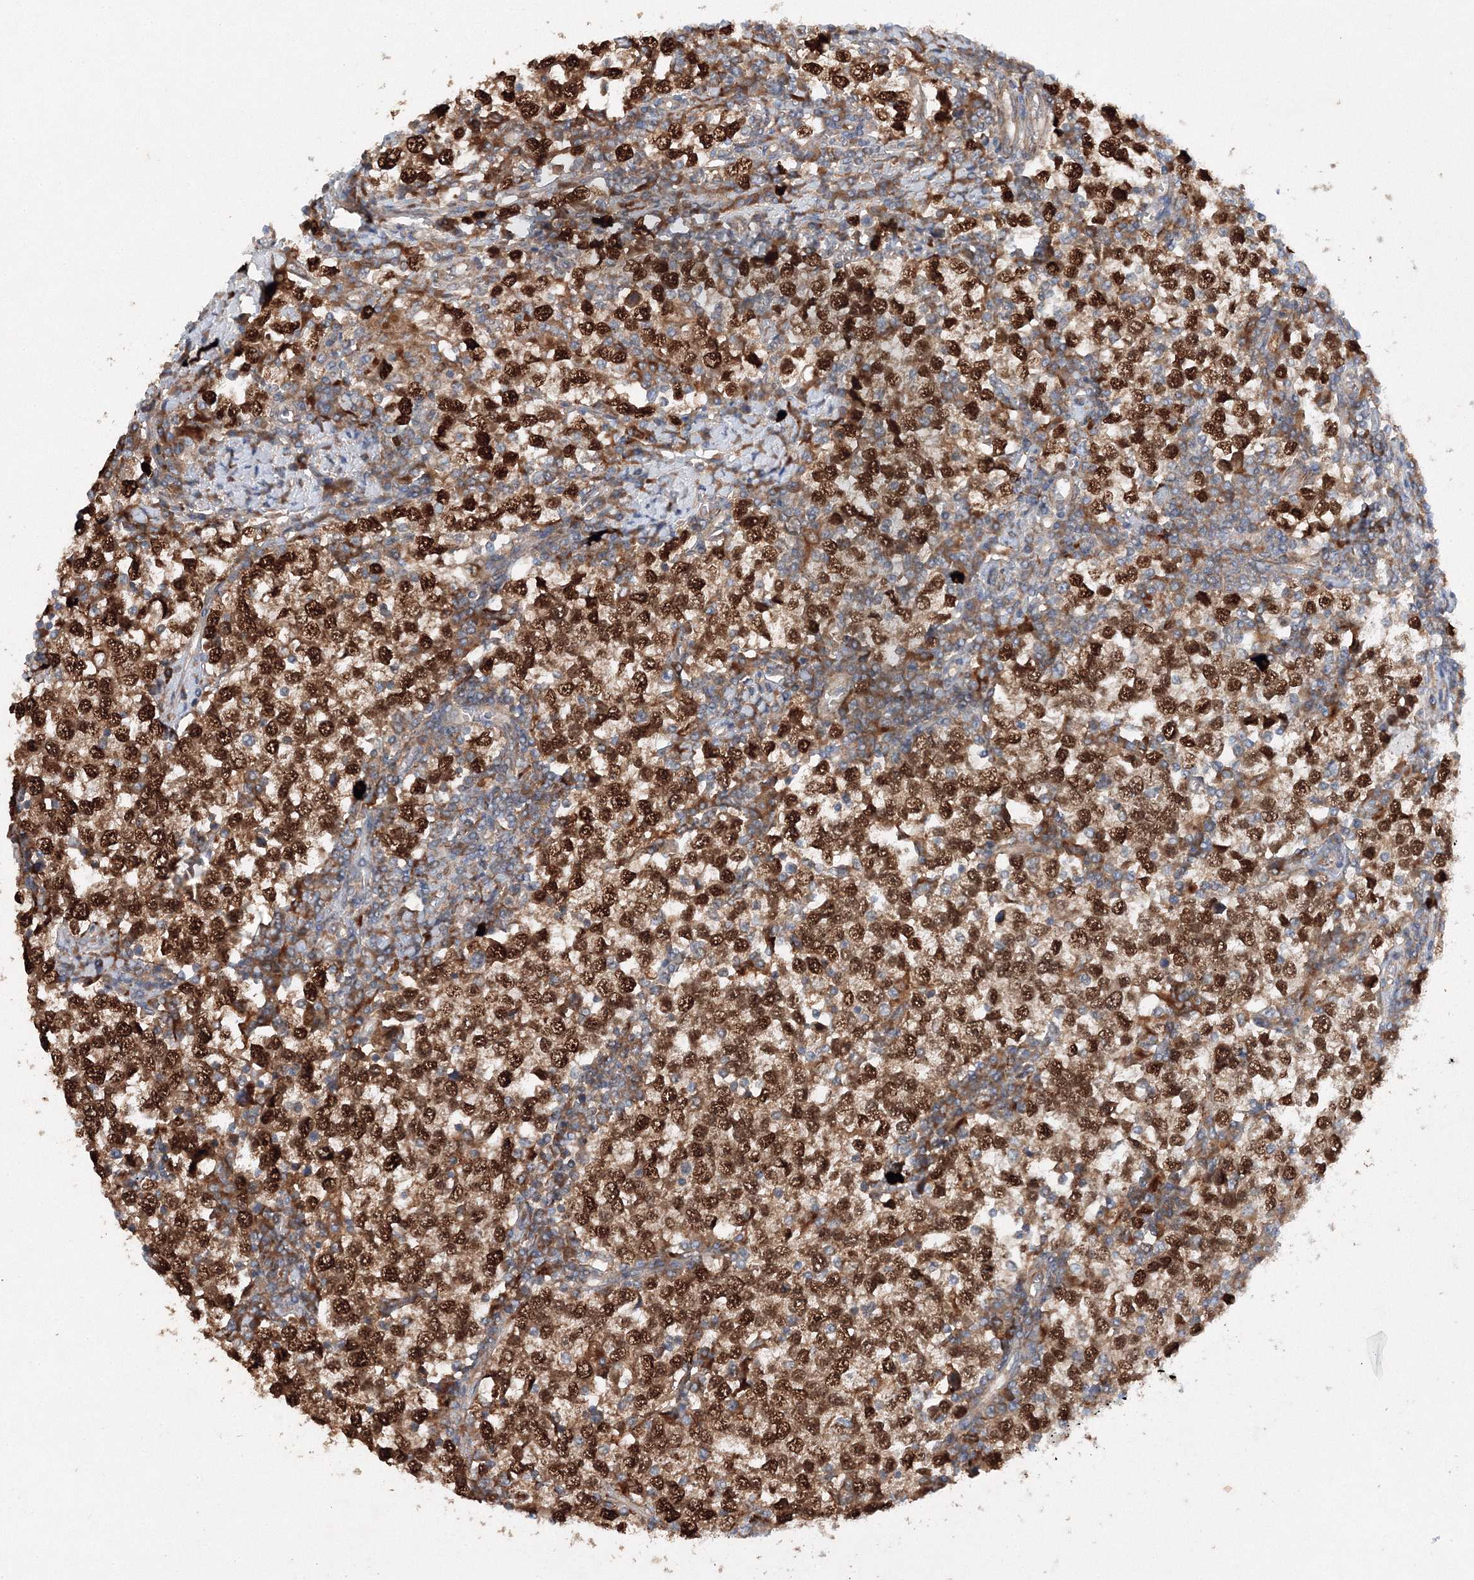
{"staining": {"intensity": "strong", "quantity": ">75%", "location": "cytoplasmic/membranous,nuclear"}, "tissue": "testis cancer", "cell_type": "Tumor cells", "image_type": "cancer", "snomed": [{"axis": "morphology", "description": "Seminoma, NOS"}, {"axis": "topography", "description": "Testis"}], "caption": "Strong cytoplasmic/membranous and nuclear expression for a protein is appreciated in about >75% of tumor cells of seminoma (testis) using immunohistochemistry (IHC).", "gene": "SLC36A1", "patient": {"sex": "male", "age": 65}}